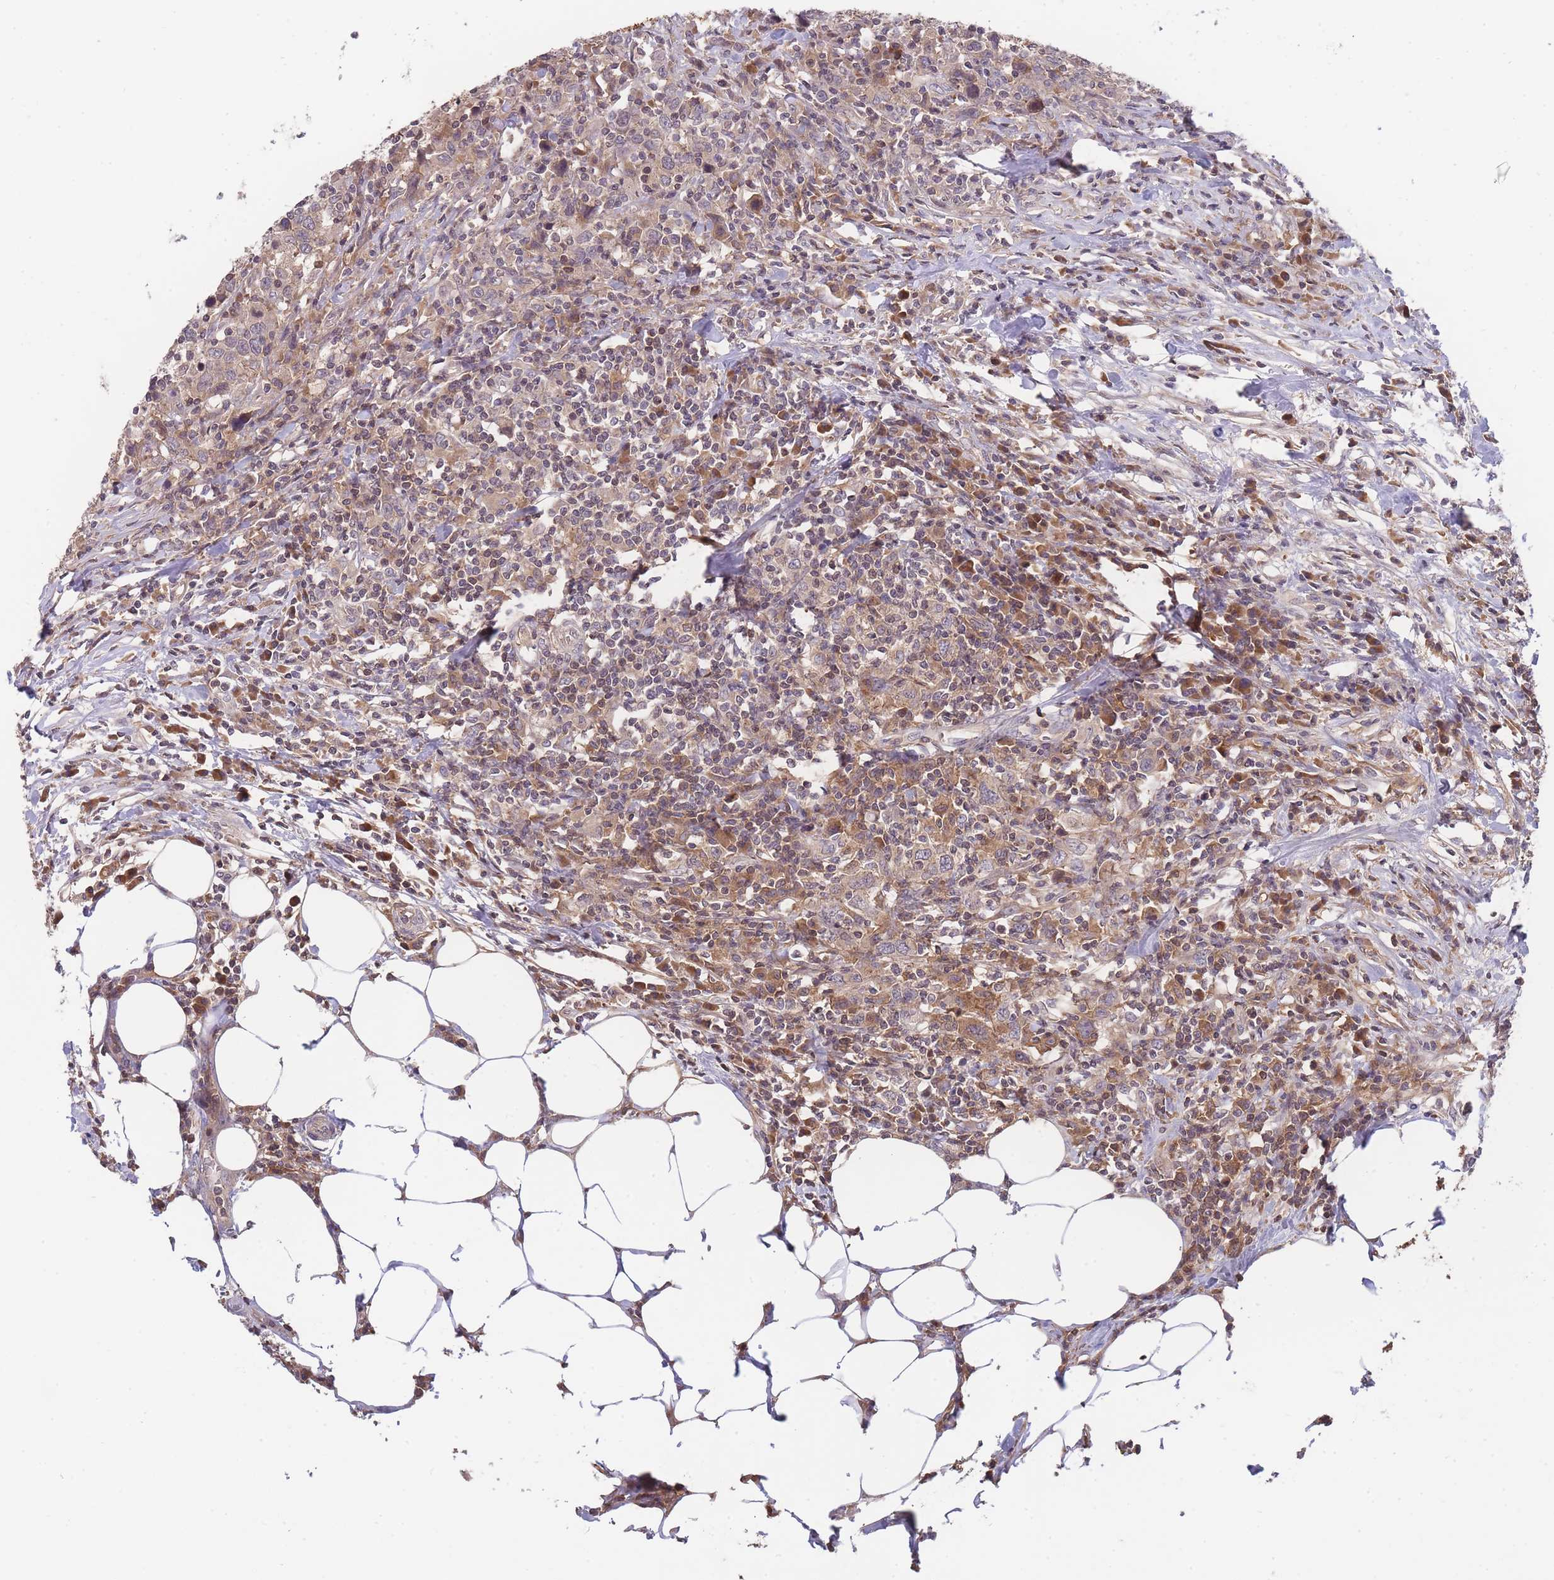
{"staining": {"intensity": "moderate", "quantity": "<25%", "location": "cytoplasmic/membranous"}, "tissue": "urothelial cancer", "cell_type": "Tumor cells", "image_type": "cancer", "snomed": [{"axis": "morphology", "description": "Urothelial carcinoma, High grade"}, {"axis": "topography", "description": "Urinary bladder"}], "caption": "A brown stain labels moderate cytoplasmic/membranous staining of a protein in urothelial cancer tumor cells.", "gene": "RALGDS", "patient": {"sex": "male", "age": 61}}